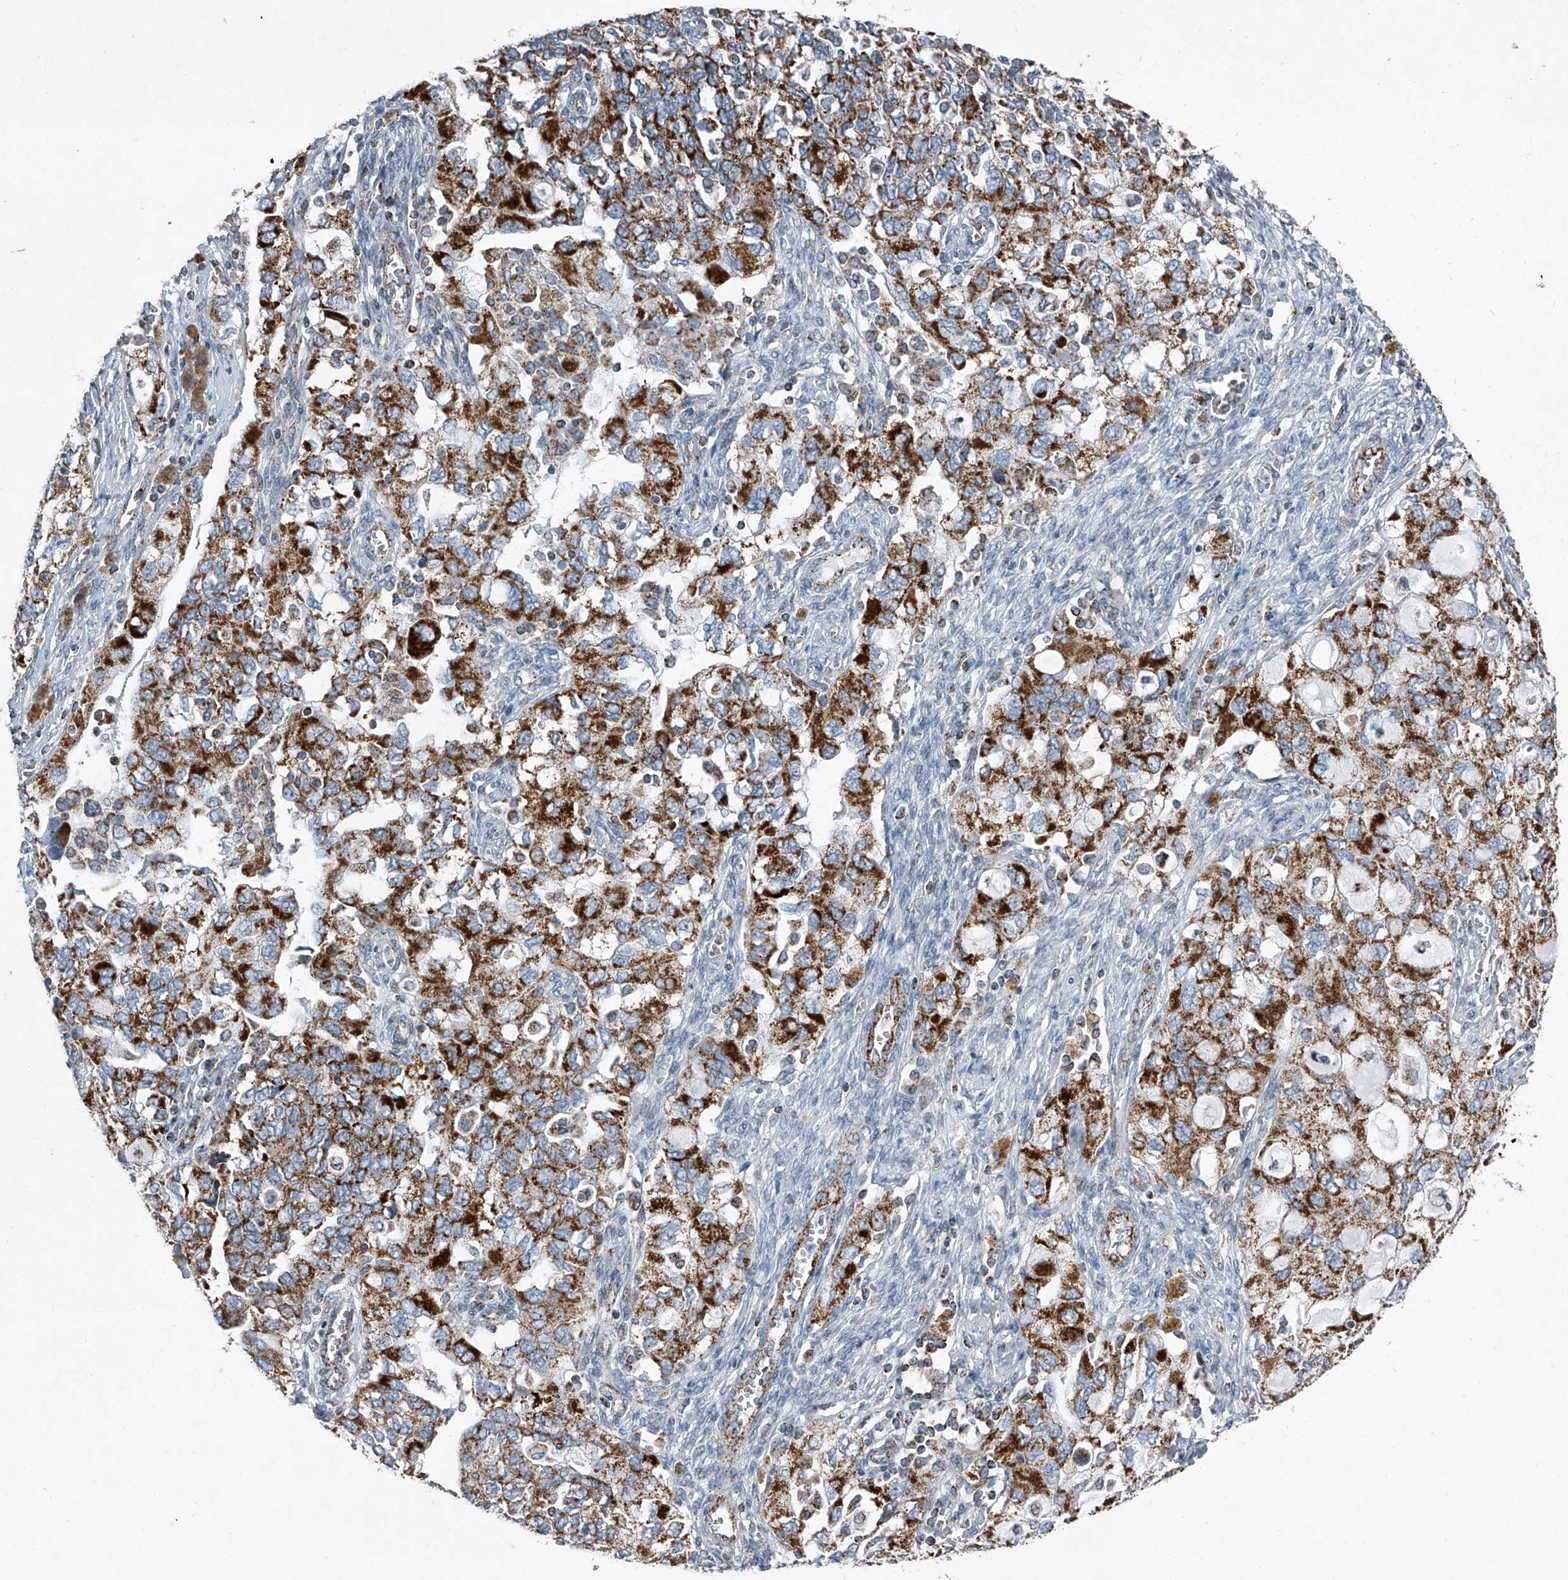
{"staining": {"intensity": "strong", "quantity": ">75%", "location": "cytoplasmic/membranous"}, "tissue": "ovarian cancer", "cell_type": "Tumor cells", "image_type": "cancer", "snomed": [{"axis": "morphology", "description": "Carcinoma, NOS"}, {"axis": "morphology", "description": "Cystadenocarcinoma, serous, NOS"}, {"axis": "topography", "description": "Ovary"}], "caption": "Ovarian cancer (serous cystadenocarcinoma) stained with DAB (3,3'-diaminobenzidine) immunohistochemistry demonstrates high levels of strong cytoplasmic/membranous staining in approximately >75% of tumor cells.", "gene": "CHRNA7", "patient": {"sex": "female", "age": 69}}